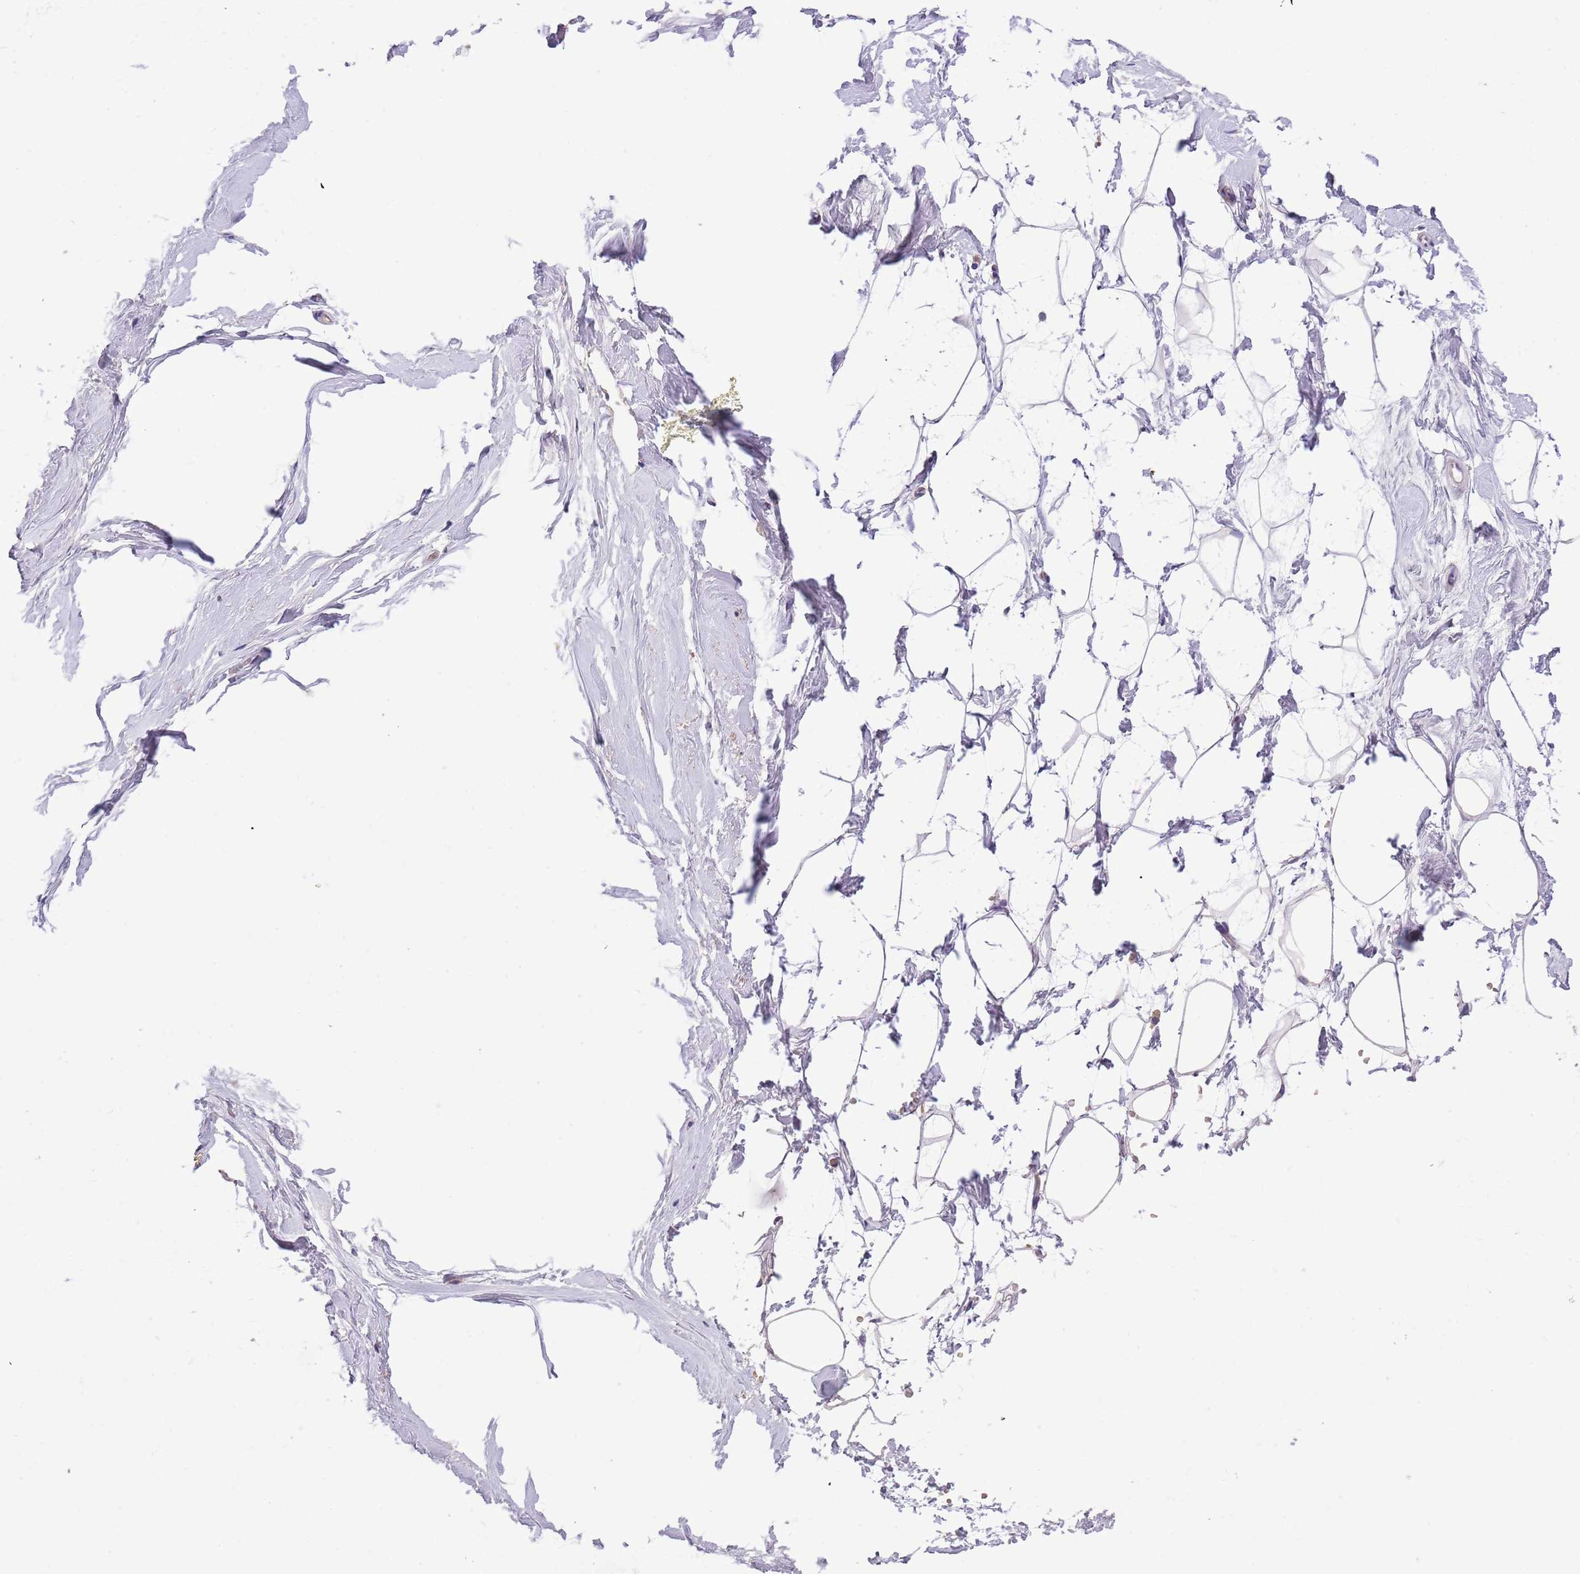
{"staining": {"intensity": "negative", "quantity": "none", "location": "none"}, "tissue": "breast", "cell_type": "Adipocytes", "image_type": "normal", "snomed": [{"axis": "morphology", "description": "Normal tissue, NOS"}, {"axis": "morphology", "description": "Adenoma, NOS"}, {"axis": "topography", "description": "Breast"}], "caption": "Immunohistochemical staining of benign breast displays no significant positivity in adipocytes.", "gene": "ZNF658", "patient": {"sex": "female", "age": 23}}